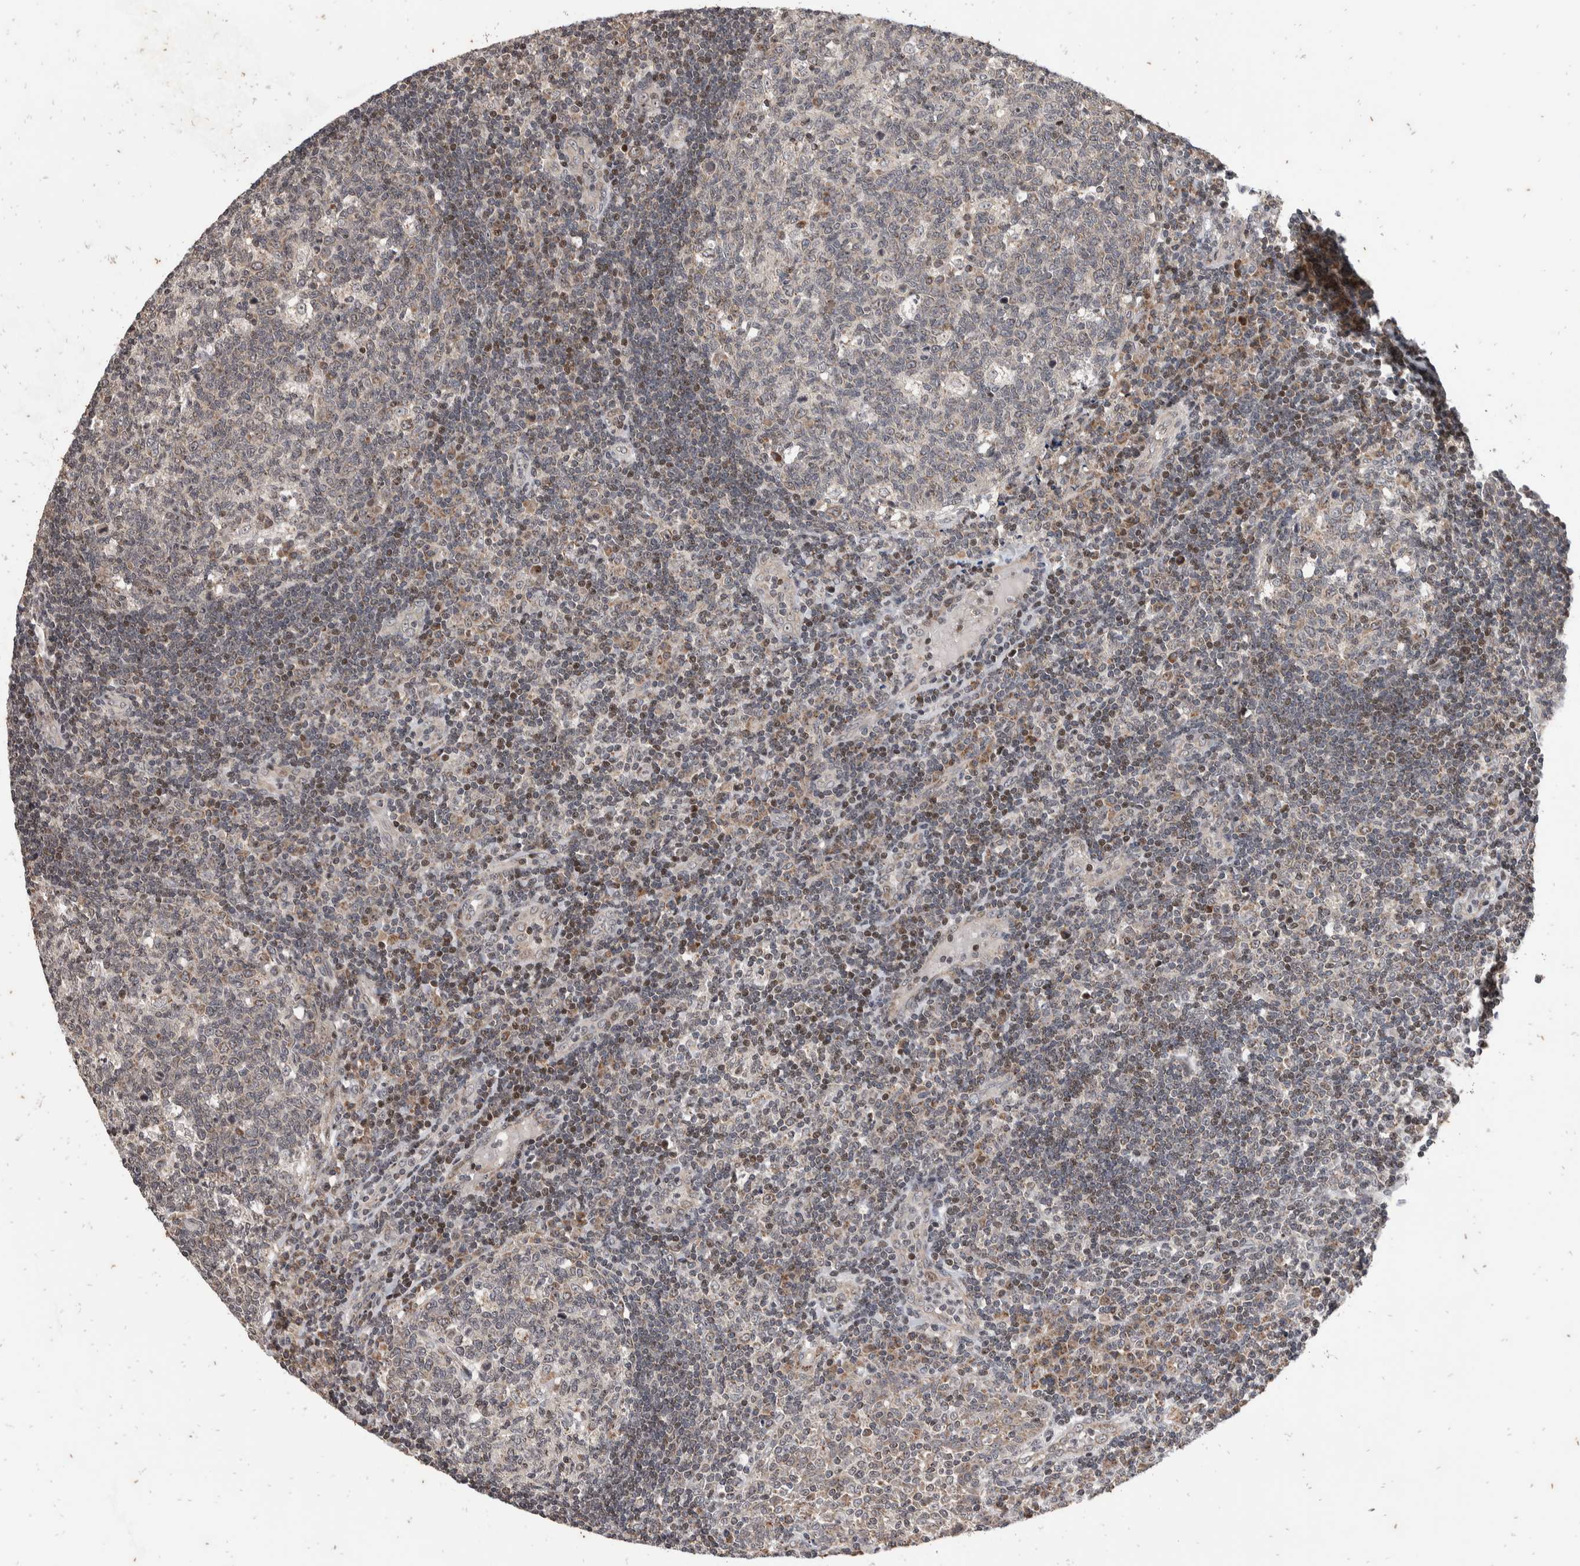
{"staining": {"intensity": "weak", "quantity": "<25%", "location": "nuclear"}, "tissue": "tonsil", "cell_type": "Germinal center cells", "image_type": "normal", "snomed": [{"axis": "morphology", "description": "Normal tissue, NOS"}, {"axis": "topography", "description": "Tonsil"}], "caption": "Immunohistochemistry (IHC) photomicrograph of unremarkable tonsil stained for a protein (brown), which exhibits no staining in germinal center cells. Brightfield microscopy of immunohistochemistry stained with DAB (brown) and hematoxylin (blue), captured at high magnification.", "gene": "ATXN7L1", "patient": {"sex": "female", "age": 40}}